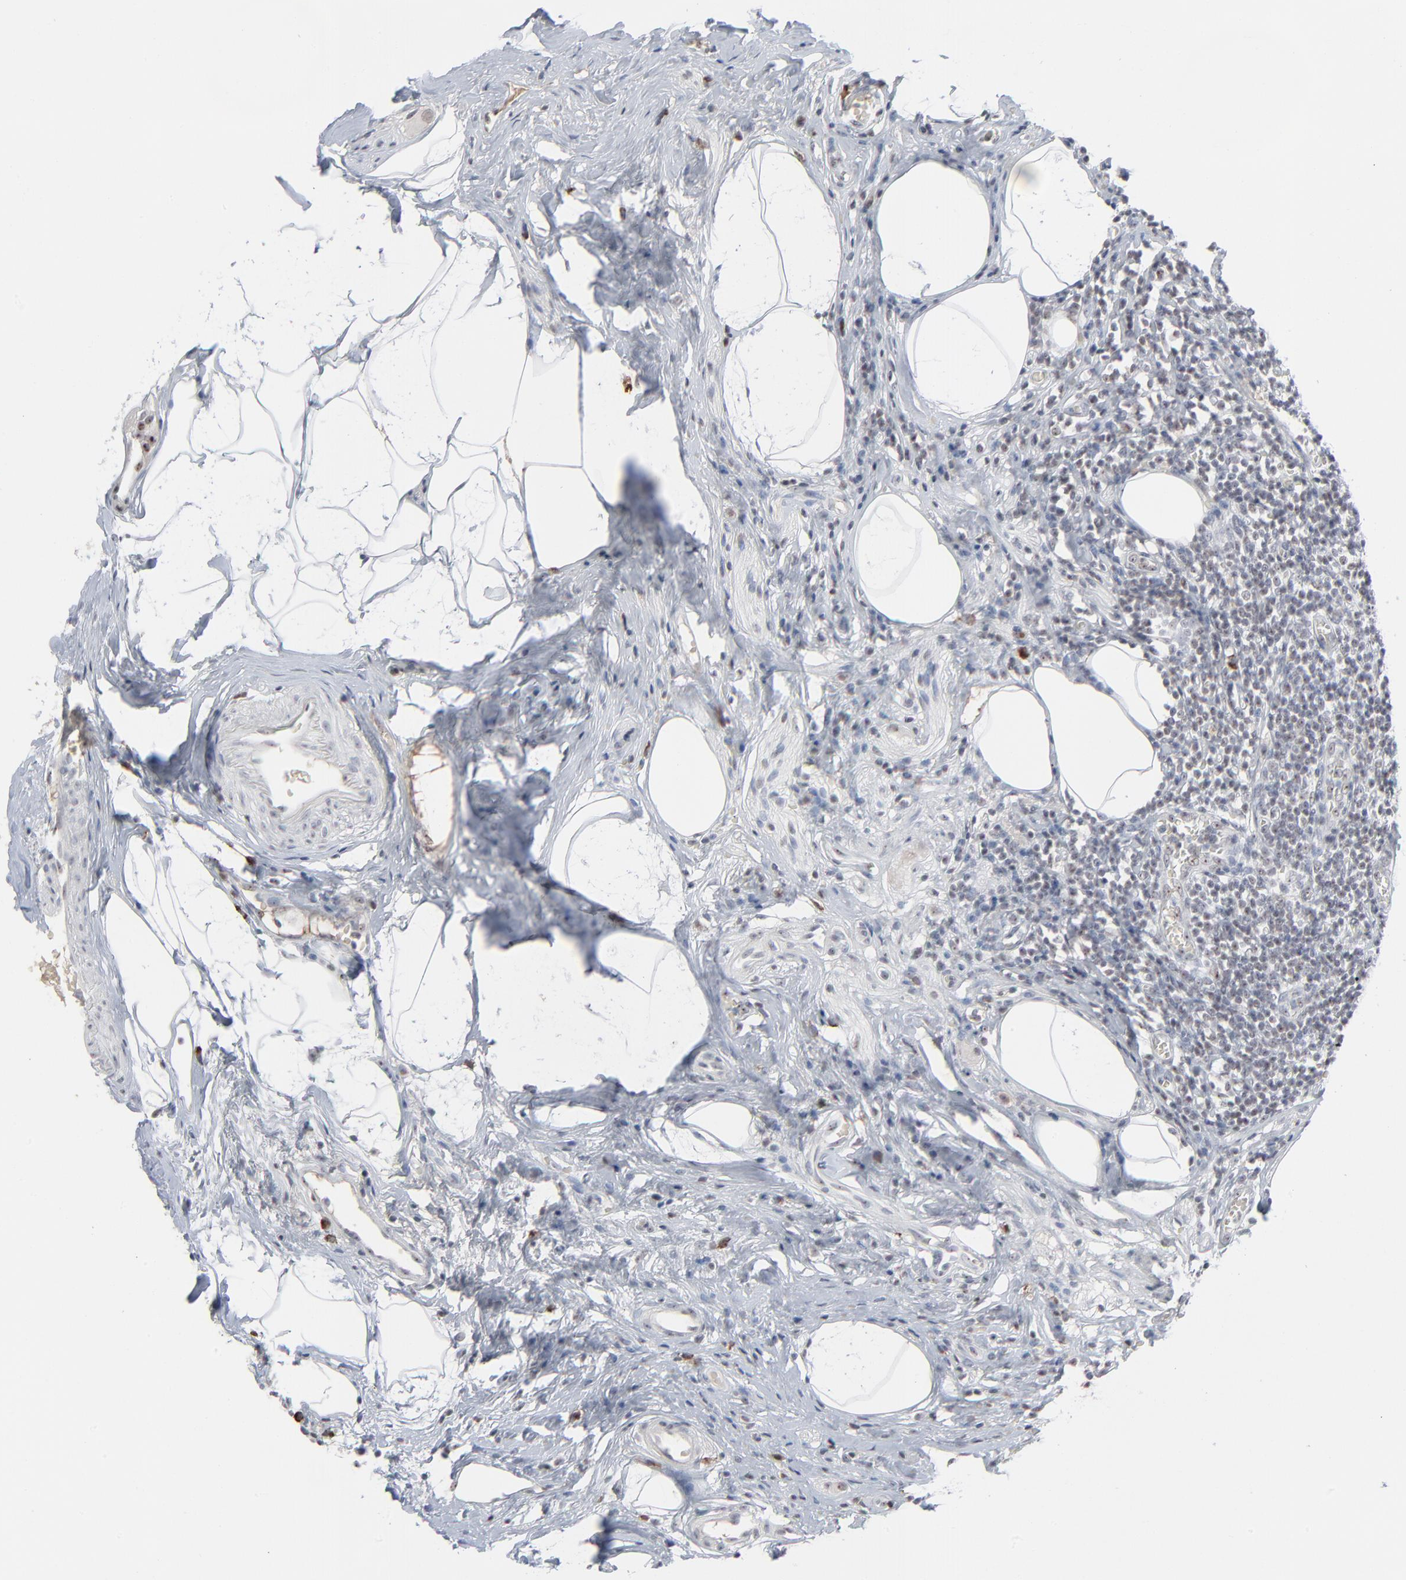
{"staining": {"intensity": "weak", "quantity": "<25%", "location": "nuclear"}, "tissue": "appendix", "cell_type": "Lymphoid tissue", "image_type": "normal", "snomed": [{"axis": "morphology", "description": "Normal tissue, NOS"}, {"axis": "topography", "description": "Appendix"}], "caption": "This is a histopathology image of IHC staining of benign appendix, which shows no expression in lymphoid tissue. (IHC, brightfield microscopy, high magnification).", "gene": "MPHOSPH6", "patient": {"sex": "male", "age": 38}}